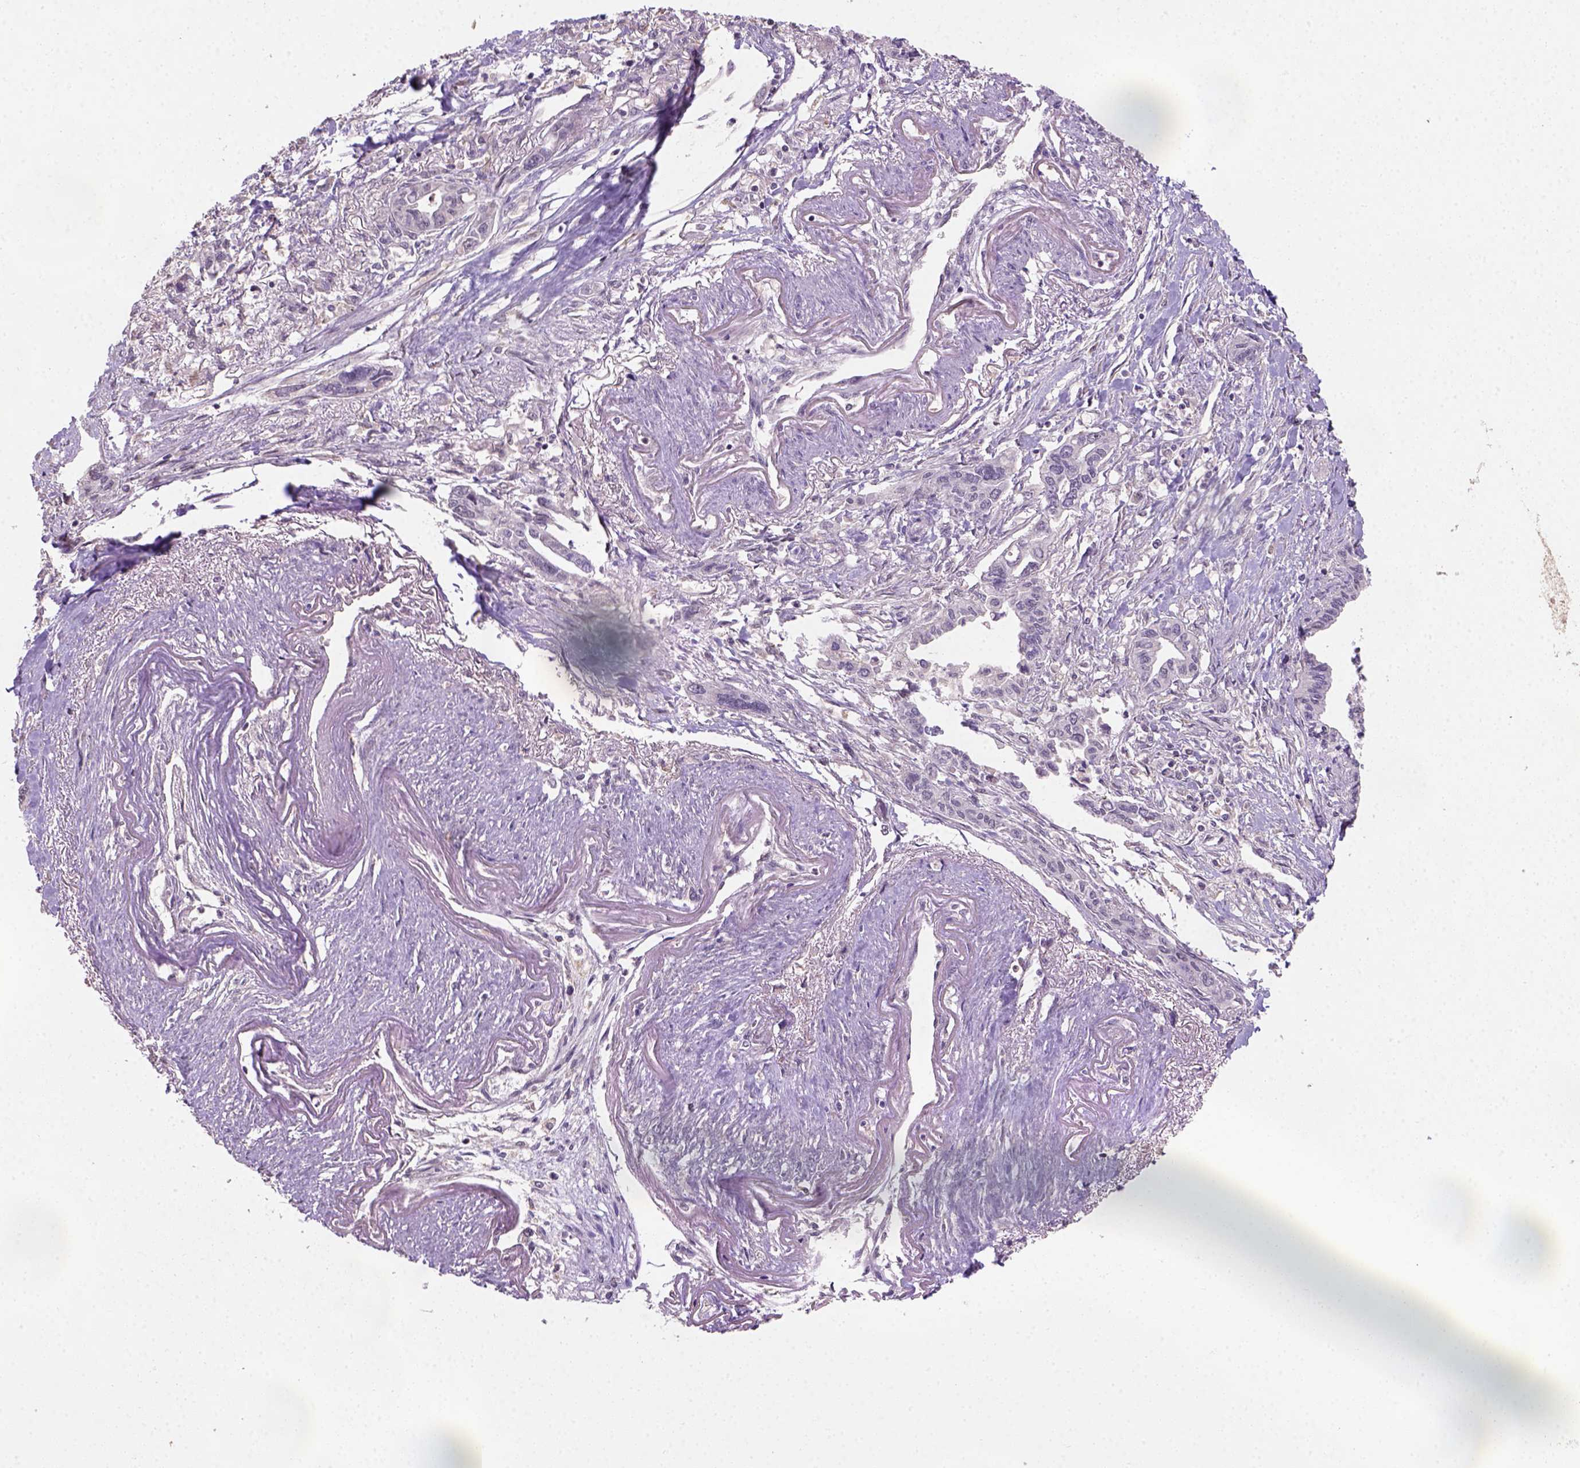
{"staining": {"intensity": "negative", "quantity": "none", "location": "none"}, "tissue": "pancreatic cancer", "cell_type": "Tumor cells", "image_type": "cancer", "snomed": [{"axis": "morphology", "description": "Adenocarcinoma, NOS"}, {"axis": "topography", "description": "Pancreas"}], "caption": "Pancreatic cancer (adenocarcinoma) was stained to show a protein in brown. There is no significant staining in tumor cells.", "gene": "DDX50", "patient": {"sex": "male", "age": 60}}